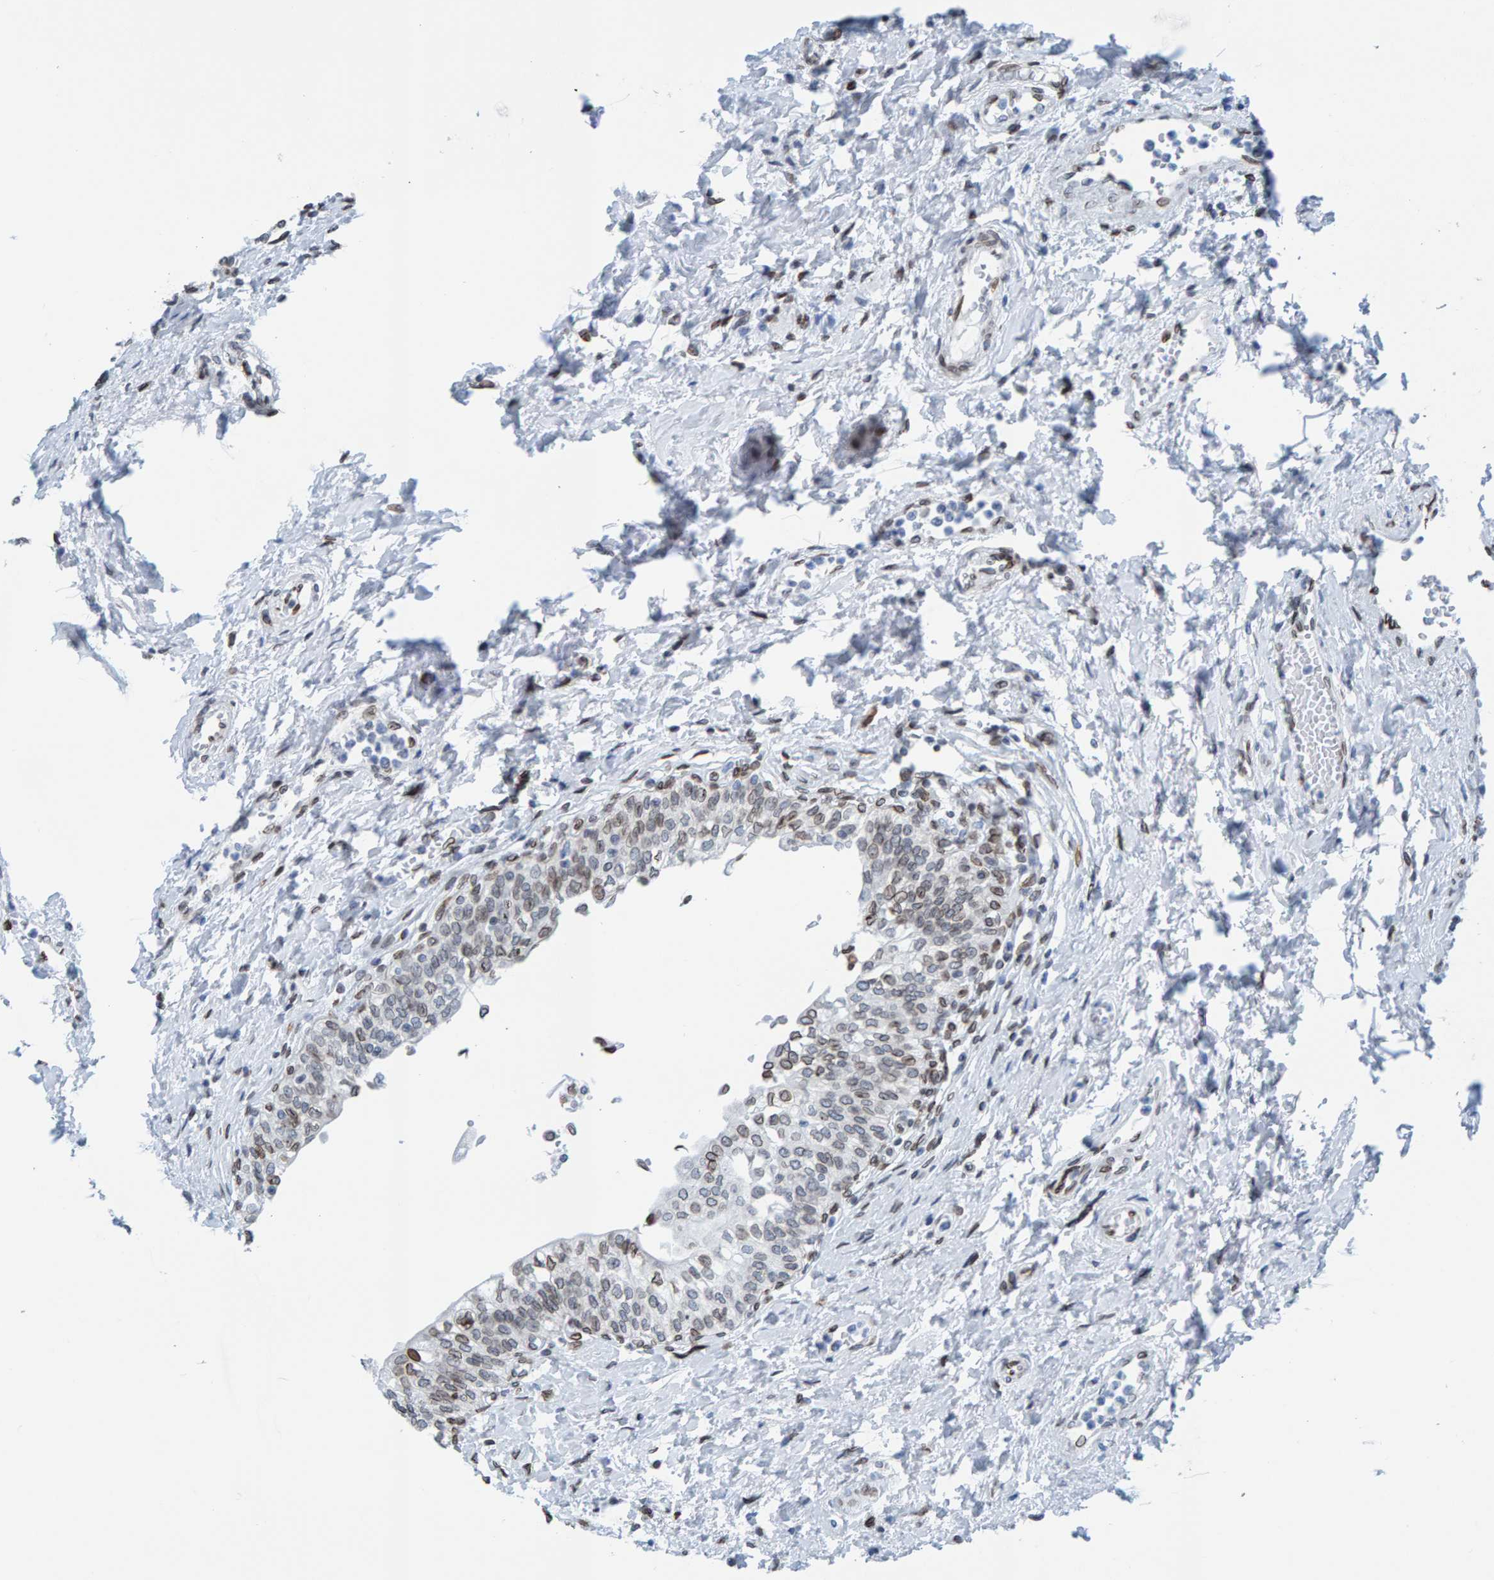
{"staining": {"intensity": "moderate", "quantity": "<25%", "location": "cytoplasmic/membranous,nuclear"}, "tissue": "urinary bladder", "cell_type": "Urothelial cells", "image_type": "normal", "snomed": [{"axis": "morphology", "description": "Normal tissue, NOS"}, {"axis": "topography", "description": "Urinary bladder"}], "caption": "DAB (3,3'-diaminobenzidine) immunohistochemical staining of benign human urinary bladder displays moderate cytoplasmic/membranous,nuclear protein positivity in approximately <25% of urothelial cells.", "gene": "LMNB2", "patient": {"sex": "male", "age": 55}}